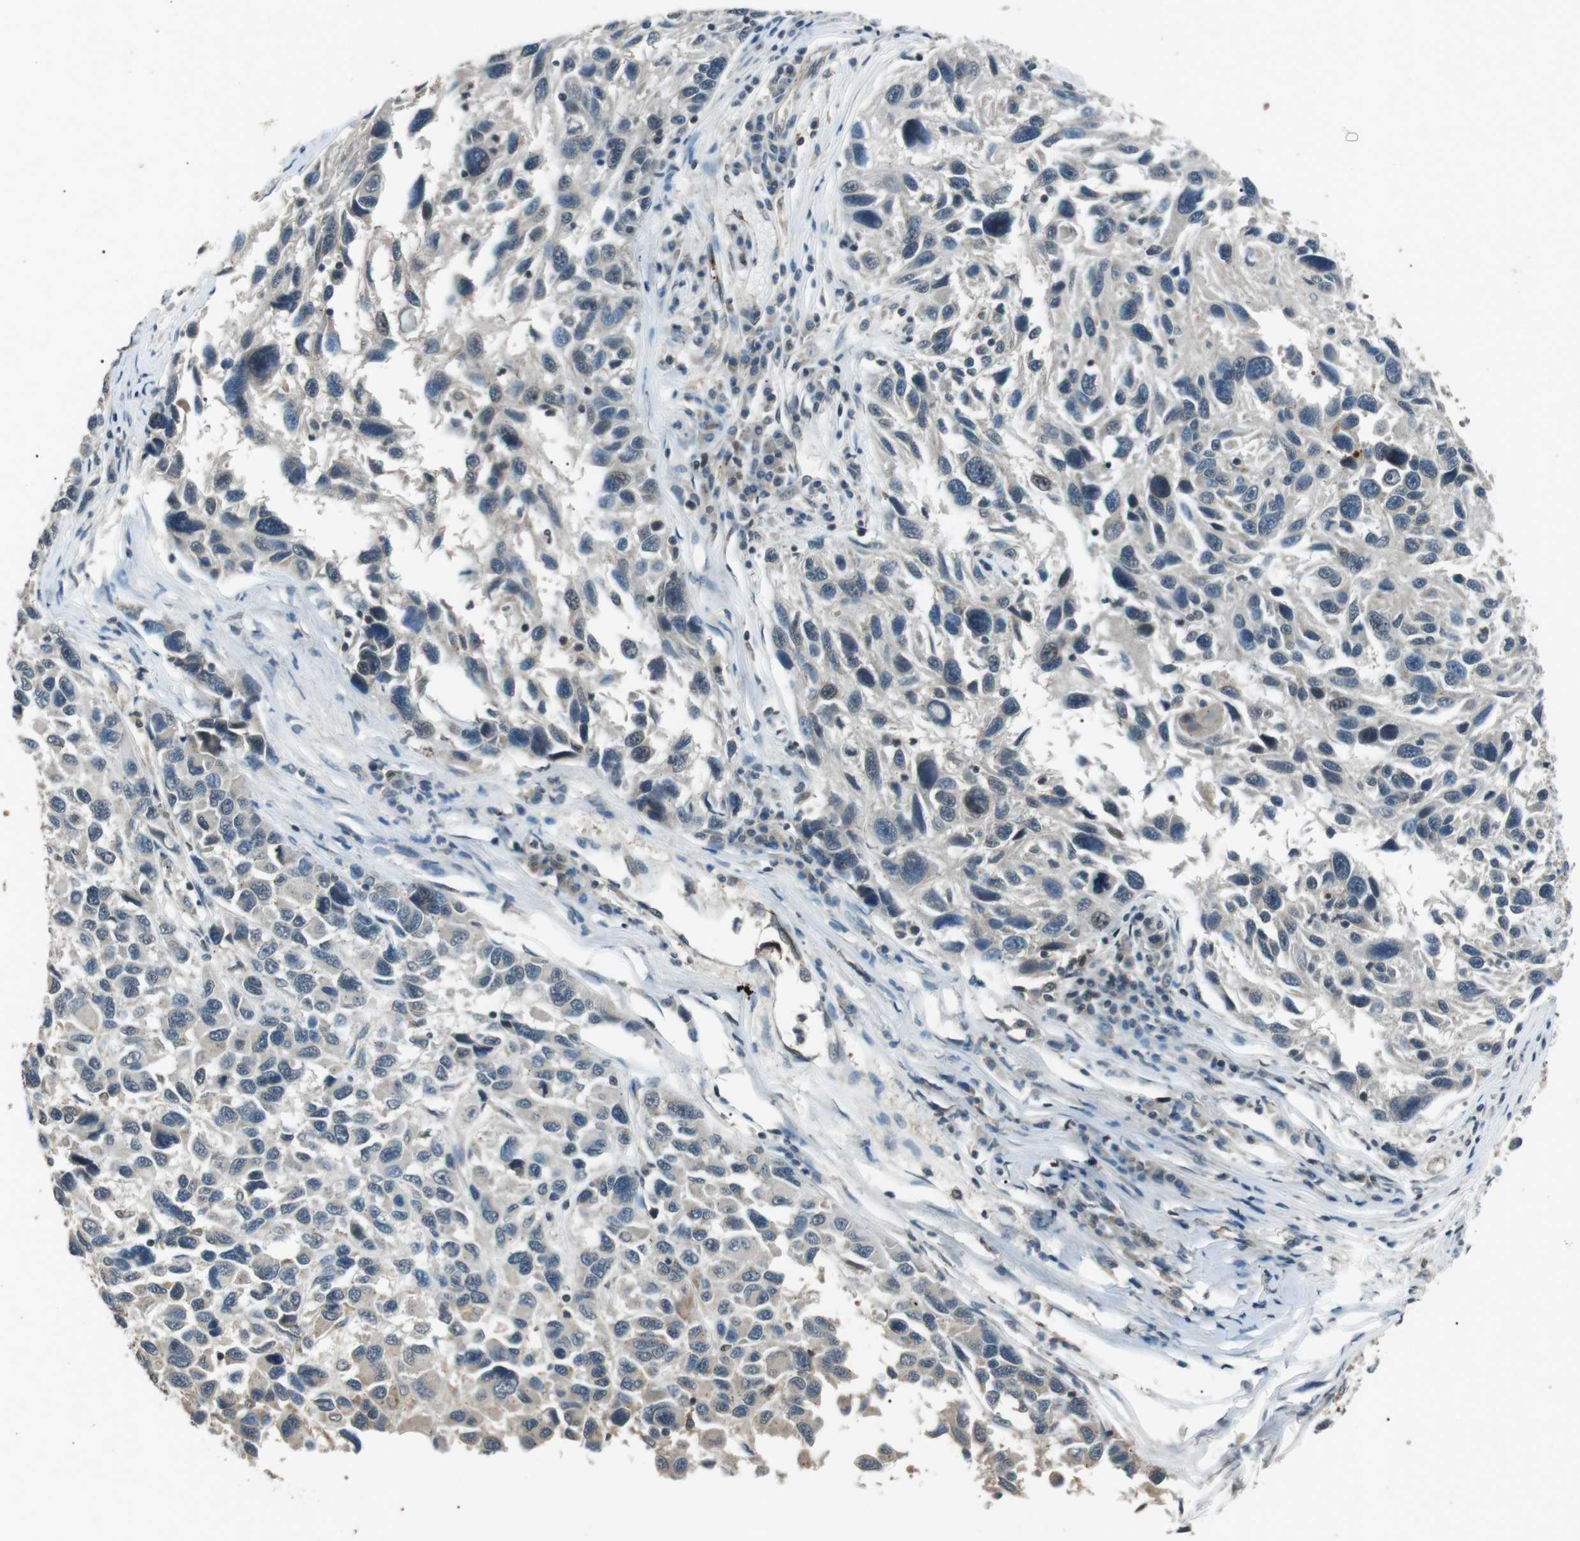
{"staining": {"intensity": "negative", "quantity": "none", "location": "none"}, "tissue": "melanoma", "cell_type": "Tumor cells", "image_type": "cancer", "snomed": [{"axis": "morphology", "description": "Malignant melanoma, NOS"}, {"axis": "topography", "description": "Skin"}], "caption": "Immunohistochemical staining of malignant melanoma displays no significant expression in tumor cells.", "gene": "NEK7", "patient": {"sex": "male", "age": 53}}